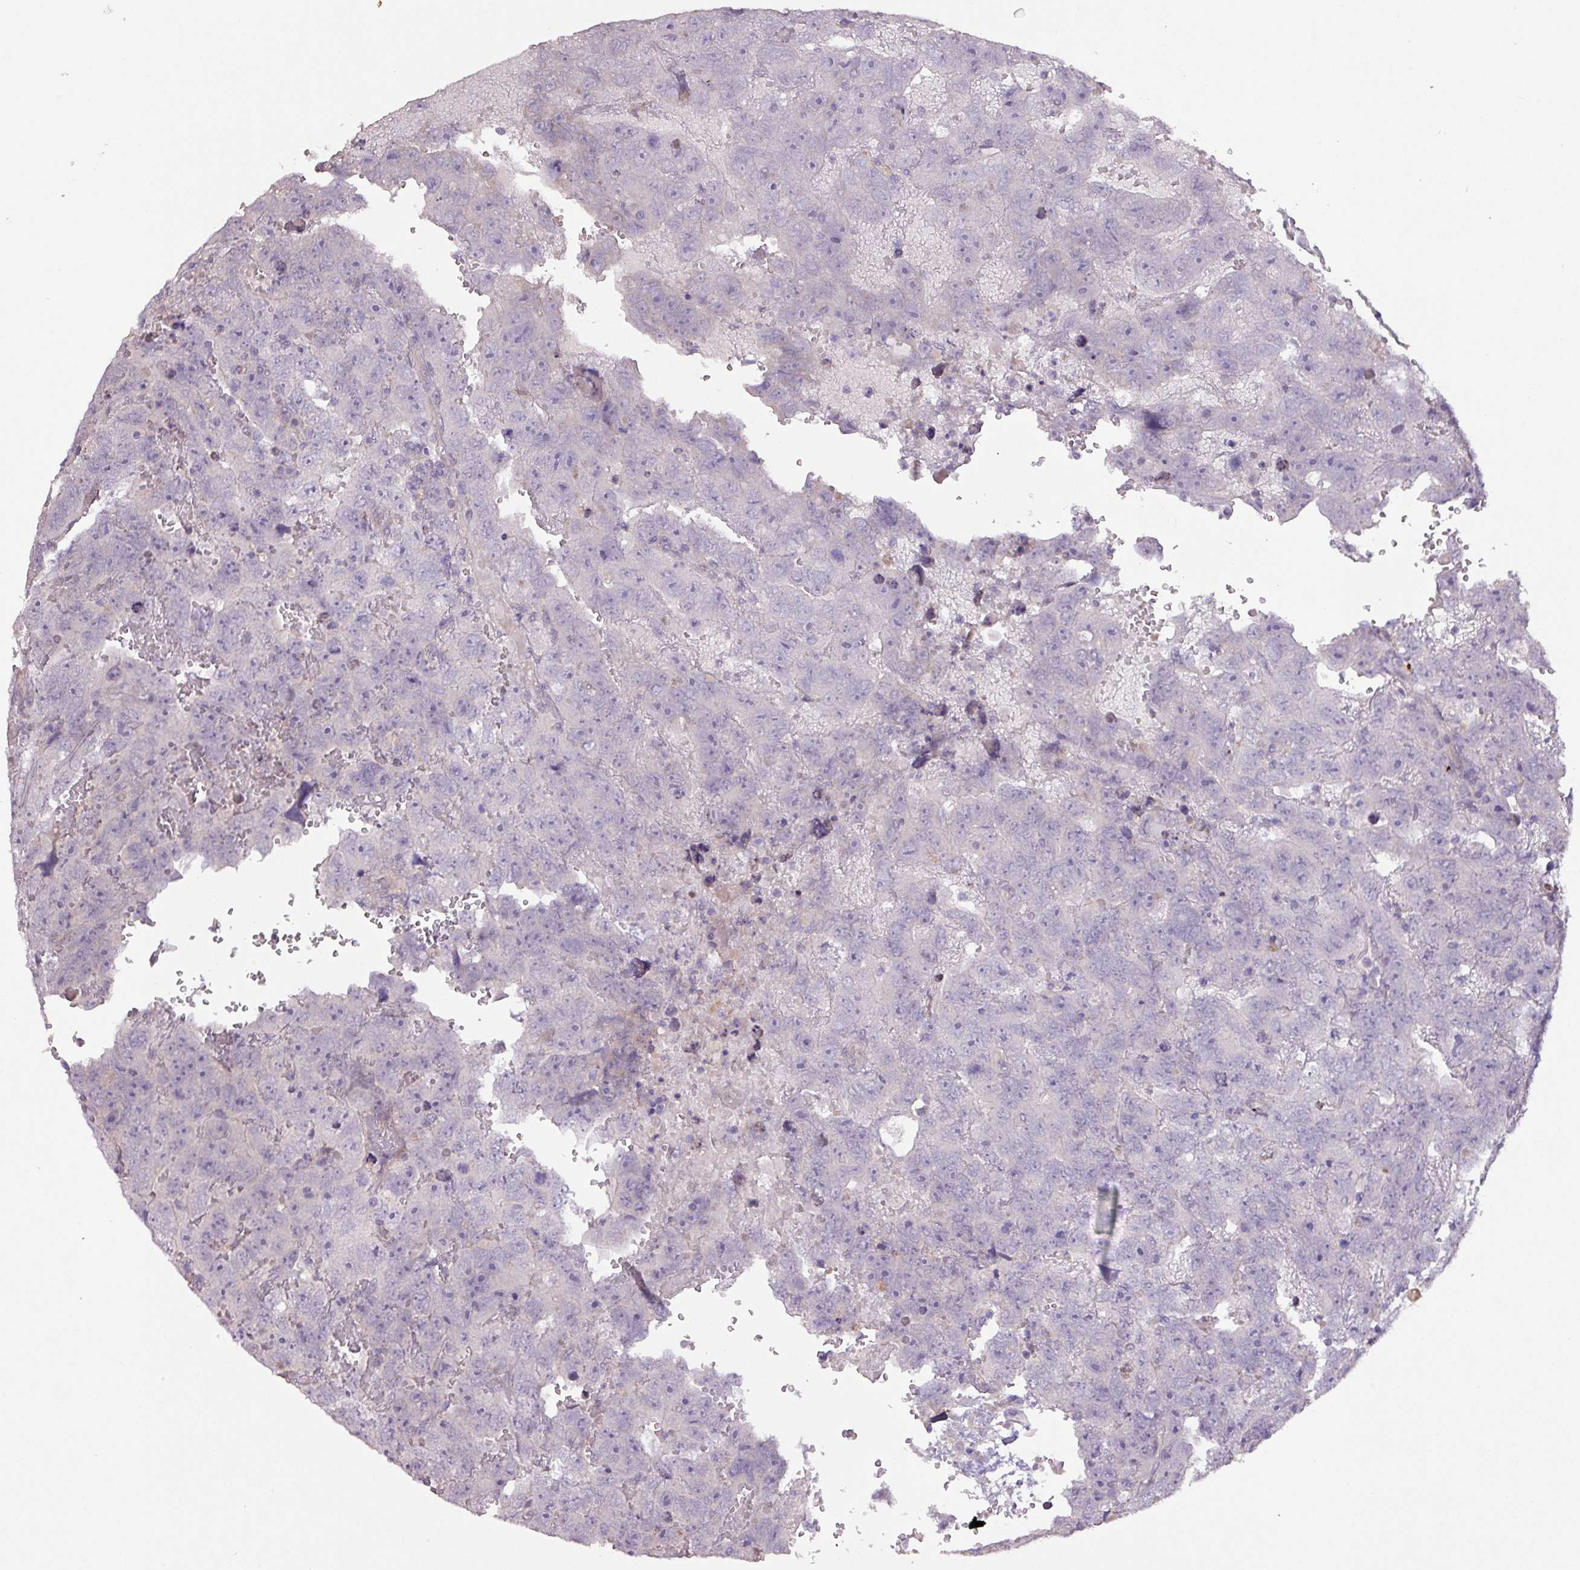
{"staining": {"intensity": "negative", "quantity": "none", "location": "none"}, "tissue": "testis cancer", "cell_type": "Tumor cells", "image_type": "cancer", "snomed": [{"axis": "morphology", "description": "Carcinoma, Embryonal, NOS"}, {"axis": "topography", "description": "Testis"}], "caption": "Image shows no significant protein positivity in tumor cells of testis cancer (embryonal carcinoma).", "gene": "PRADC1", "patient": {"sex": "male", "age": 45}}